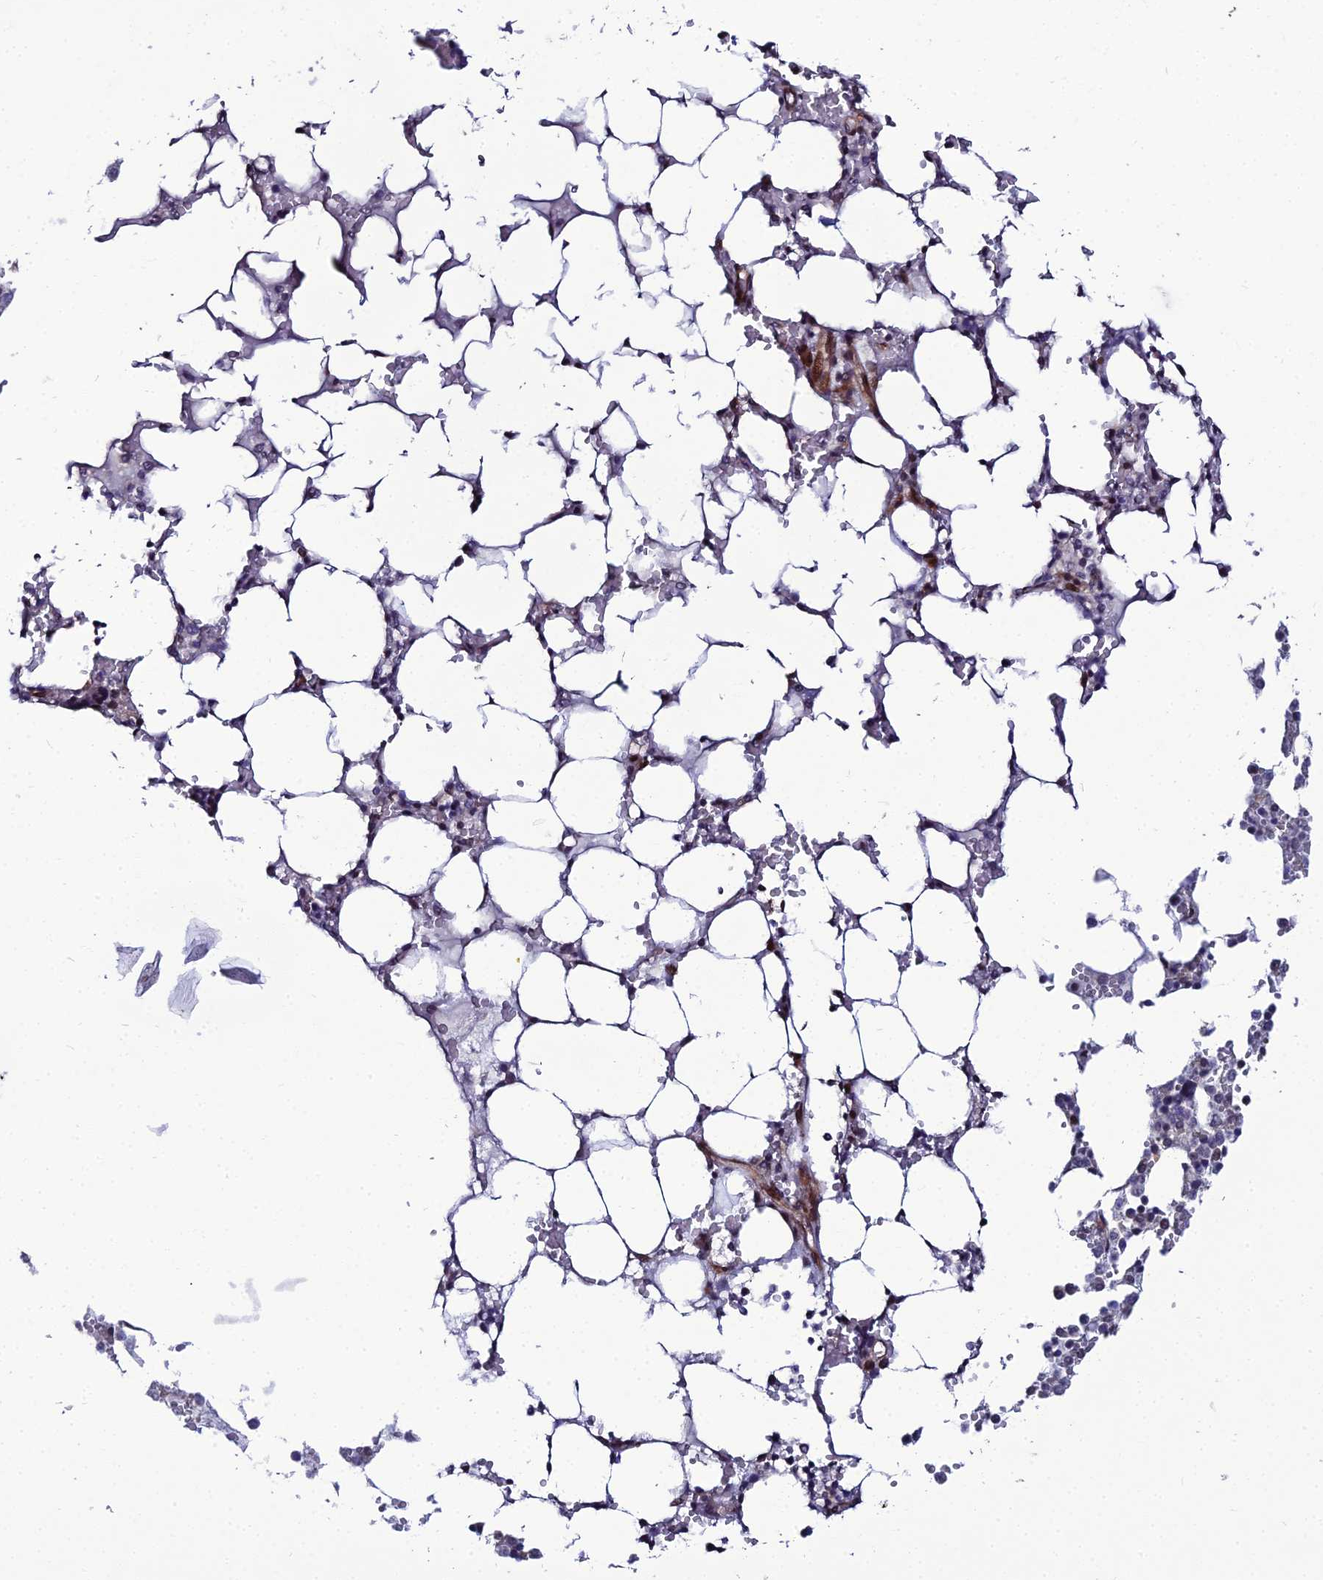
{"staining": {"intensity": "strong", "quantity": "25%-75%", "location": "cytoplasmic/membranous,nuclear"}, "tissue": "bone marrow", "cell_type": "Hematopoietic cells", "image_type": "normal", "snomed": [{"axis": "morphology", "description": "Normal tissue, NOS"}, {"axis": "topography", "description": "Bone marrow"}], "caption": "Protein staining reveals strong cytoplasmic/membranous,nuclear expression in about 25%-75% of hematopoietic cells in benign bone marrow. Nuclei are stained in blue.", "gene": "ZNF668", "patient": {"sex": "male", "age": 64}}